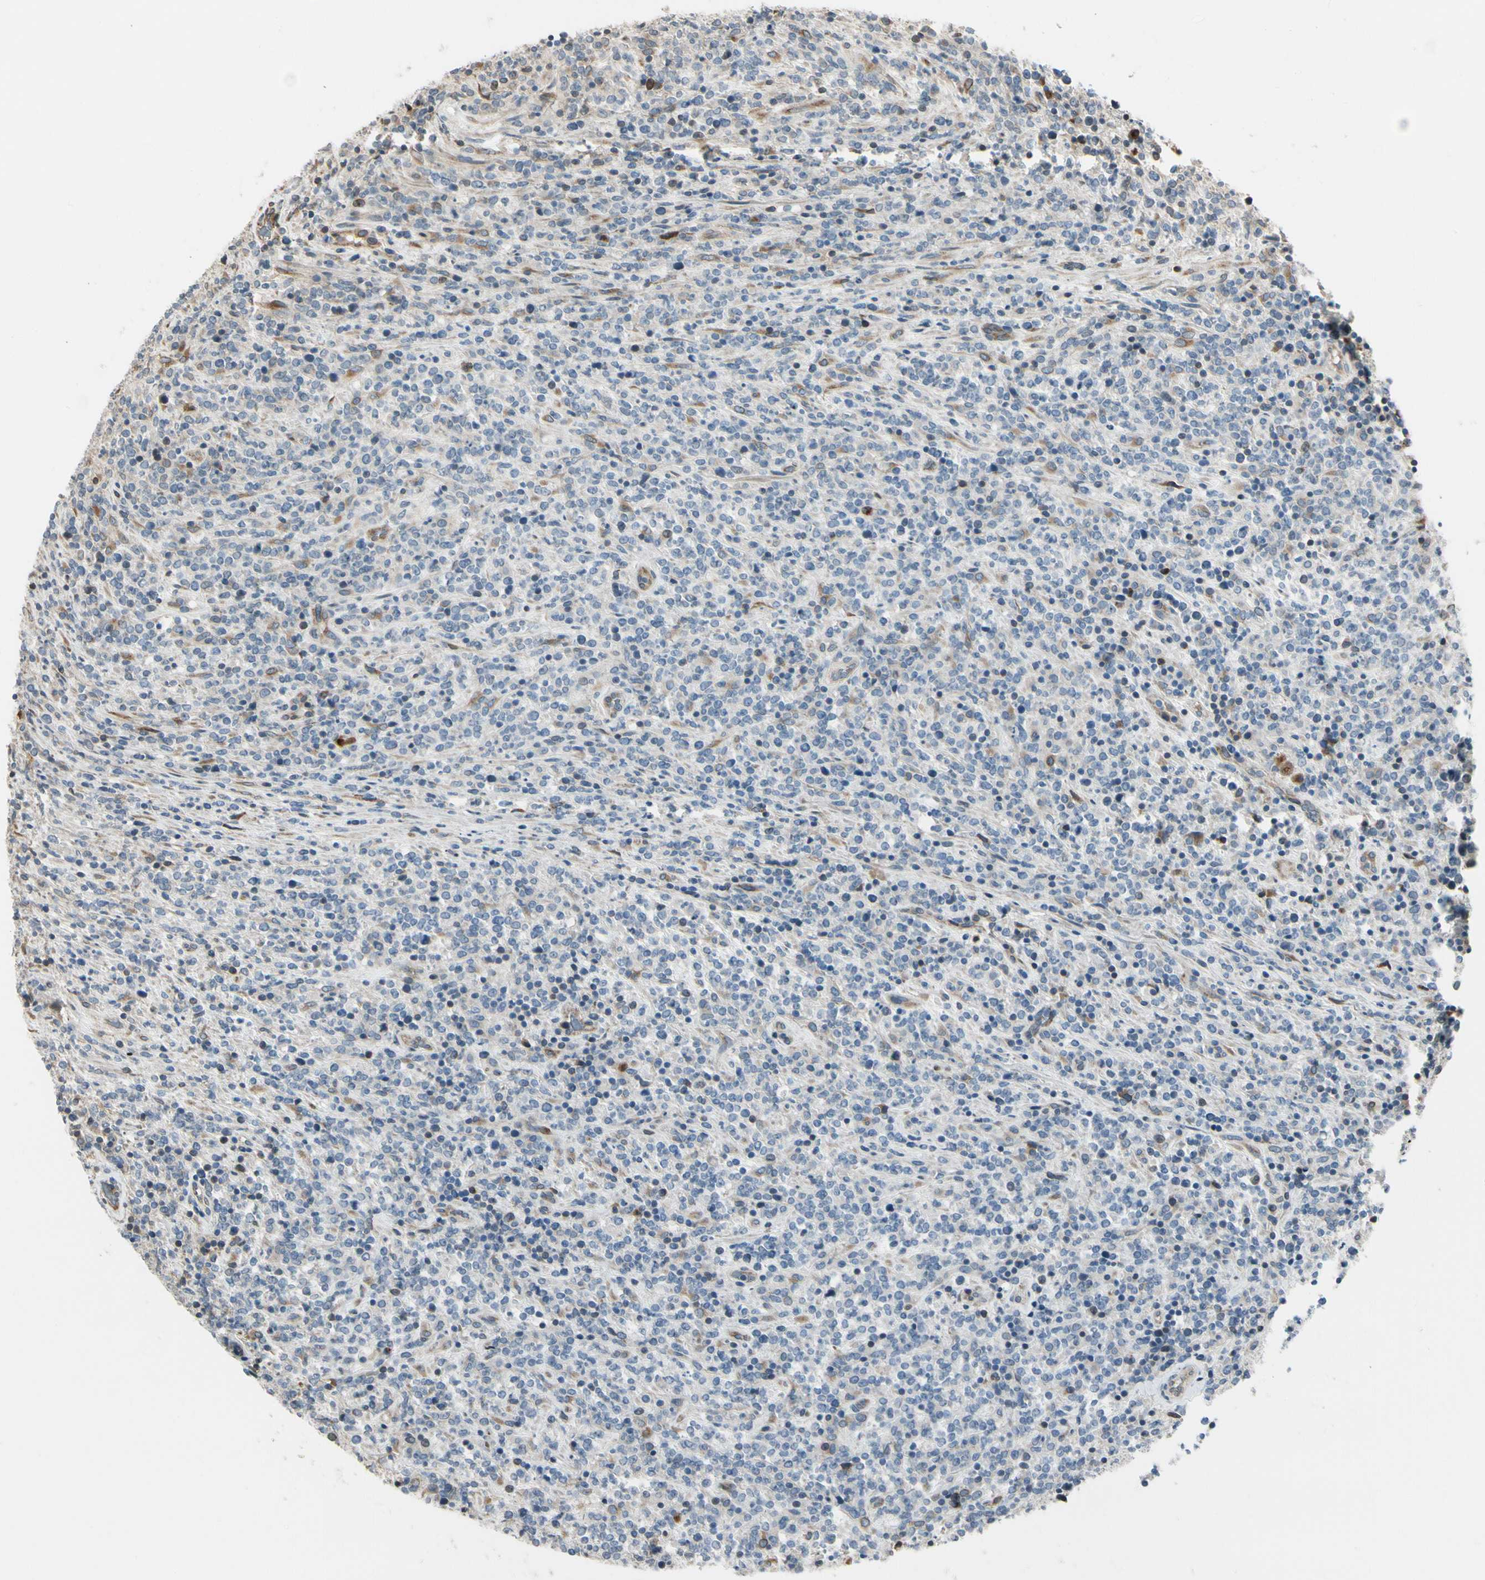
{"staining": {"intensity": "negative", "quantity": "none", "location": "none"}, "tissue": "lymphoma", "cell_type": "Tumor cells", "image_type": "cancer", "snomed": [{"axis": "morphology", "description": "Malignant lymphoma, non-Hodgkin's type, High grade"}, {"axis": "topography", "description": "Soft tissue"}], "caption": "Immunohistochemical staining of malignant lymphoma, non-Hodgkin's type (high-grade) exhibits no significant staining in tumor cells.", "gene": "NUCB2", "patient": {"sex": "male", "age": 18}}